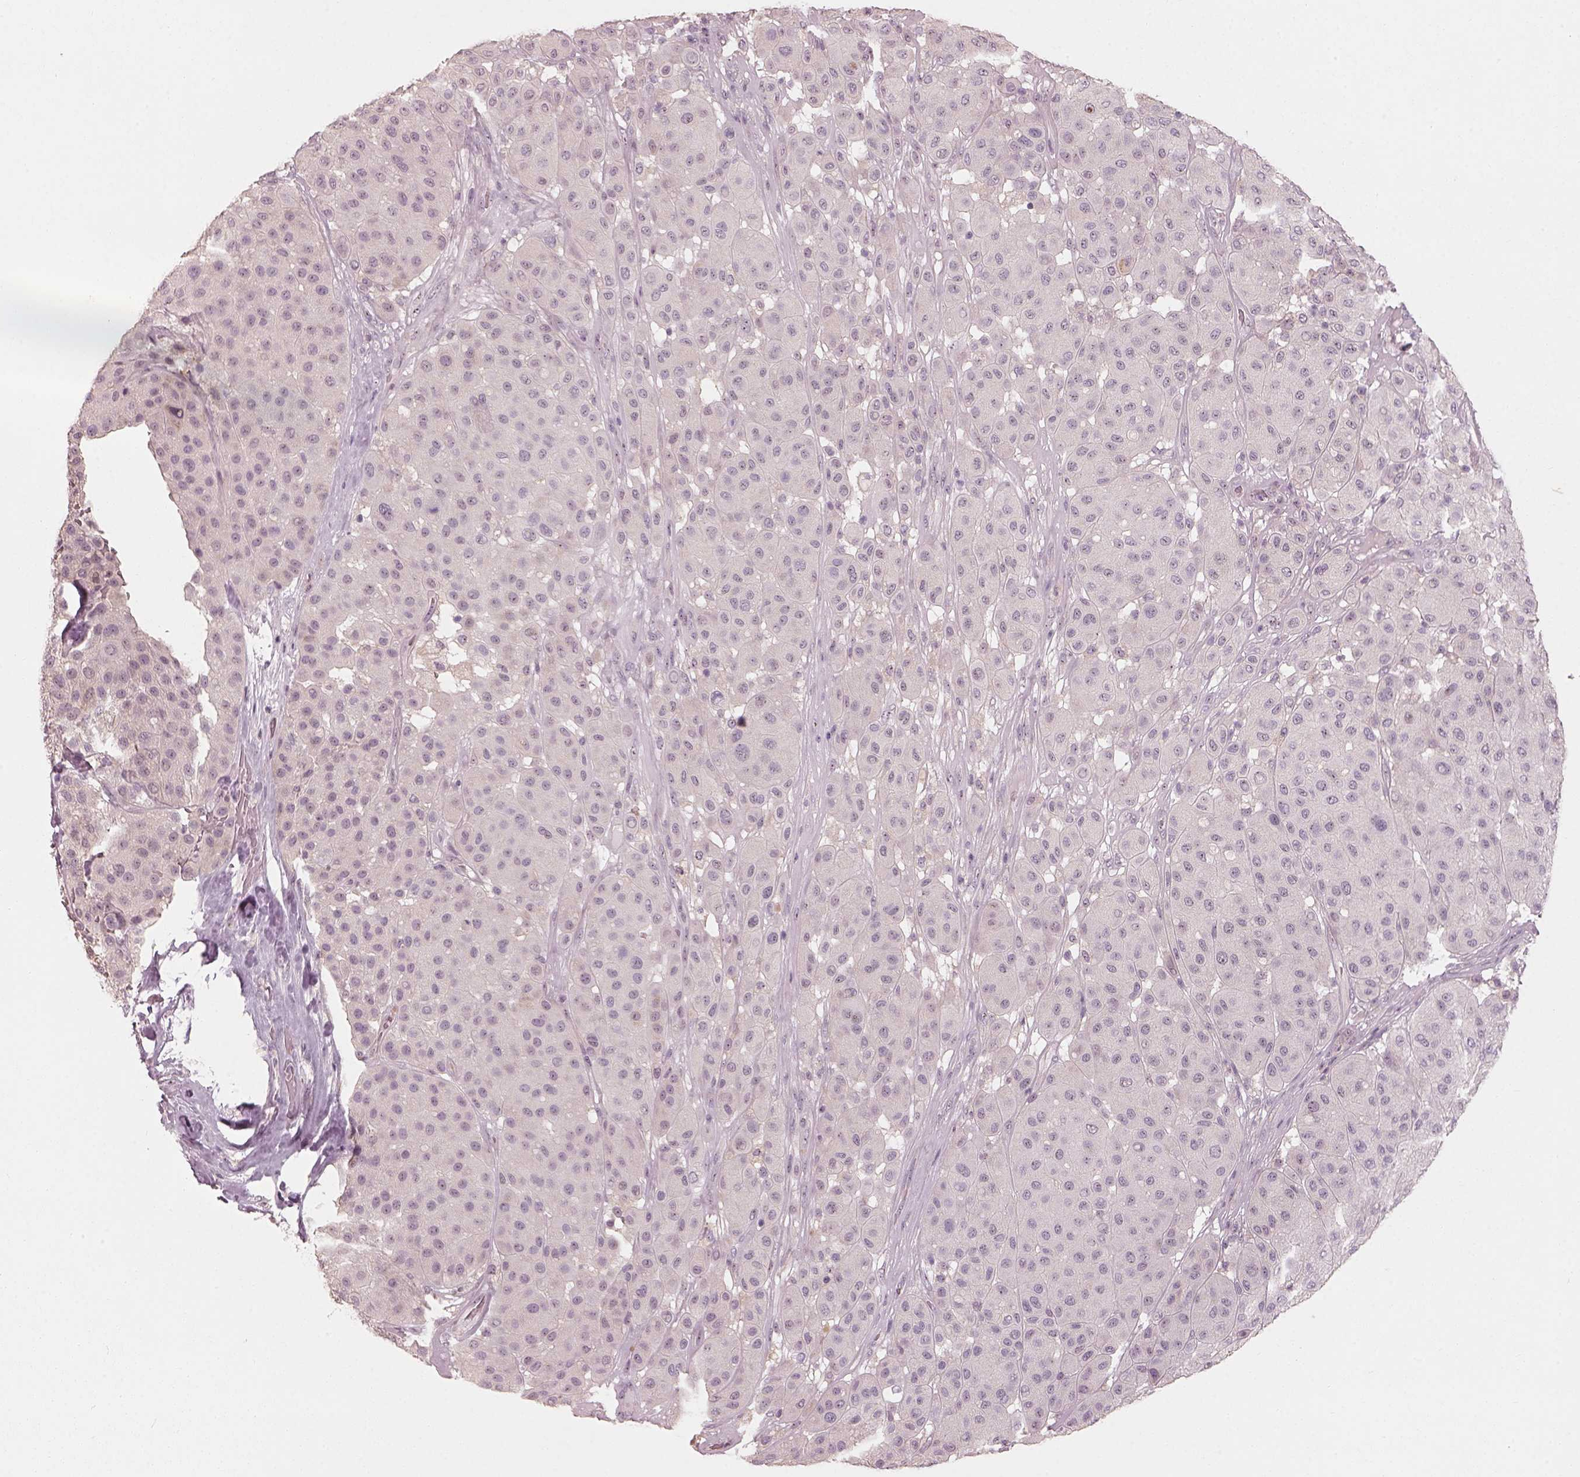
{"staining": {"intensity": "negative", "quantity": "none", "location": "none"}, "tissue": "melanoma", "cell_type": "Tumor cells", "image_type": "cancer", "snomed": [{"axis": "morphology", "description": "Malignant melanoma, Metastatic site"}, {"axis": "topography", "description": "Smooth muscle"}], "caption": "A high-resolution histopathology image shows immunohistochemistry (IHC) staining of malignant melanoma (metastatic site), which reveals no significant positivity in tumor cells.", "gene": "CDS1", "patient": {"sex": "male", "age": 41}}